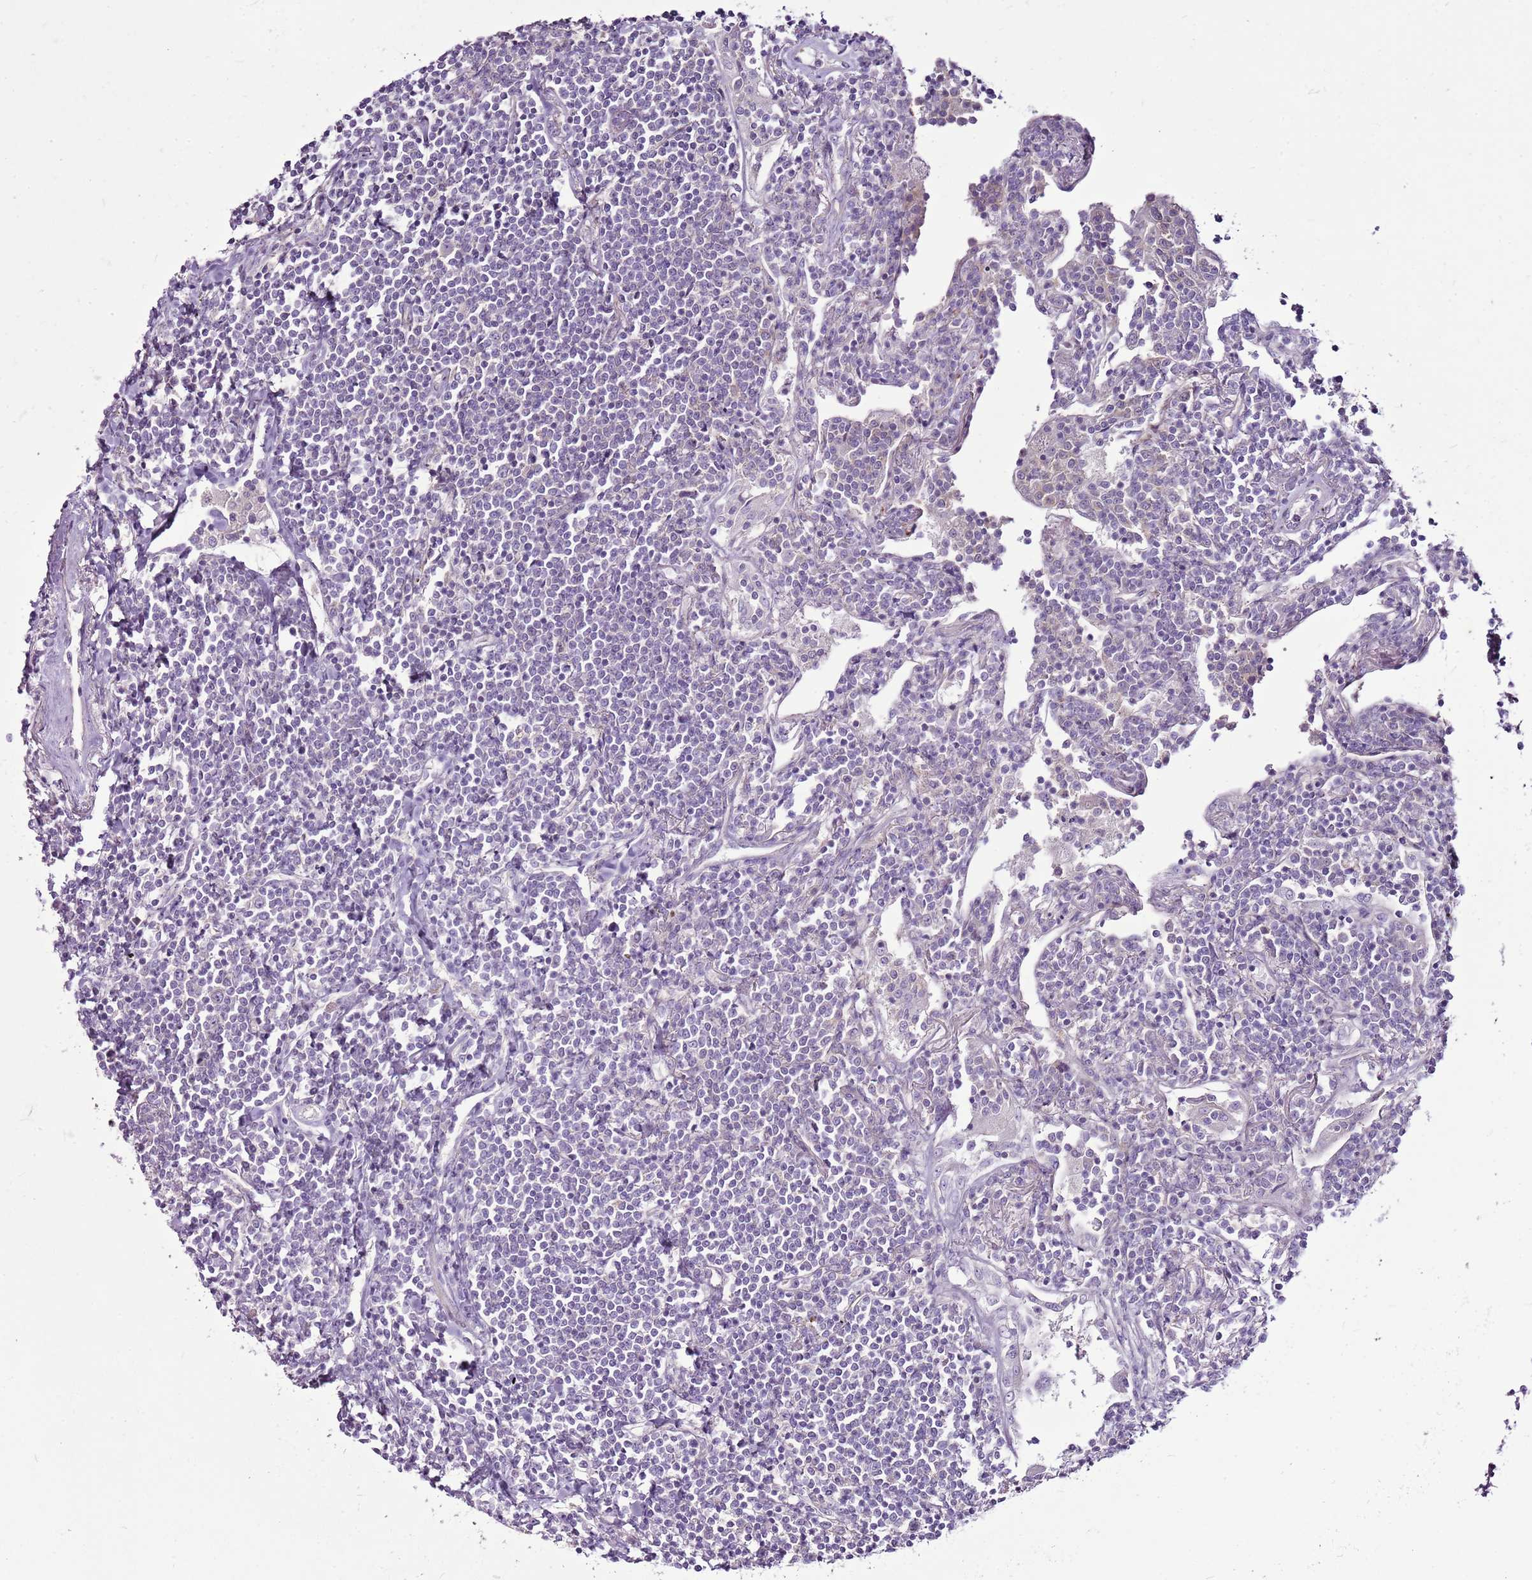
{"staining": {"intensity": "negative", "quantity": "none", "location": "none"}, "tissue": "lymphoma", "cell_type": "Tumor cells", "image_type": "cancer", "snomed": [{"axis": "morphology", "description": "Malignant lymphoma, non-Hodgkin's type, Low grade"}, {"axis": "topography", "description": "Lung"}], "caption": "Tumor cells are negative for protein expression in human malignant lymphoma, non-Hodgkin's type (low-grade).", "gene": "CHAC2", "patient": {"sex": "female", "age": 71}}